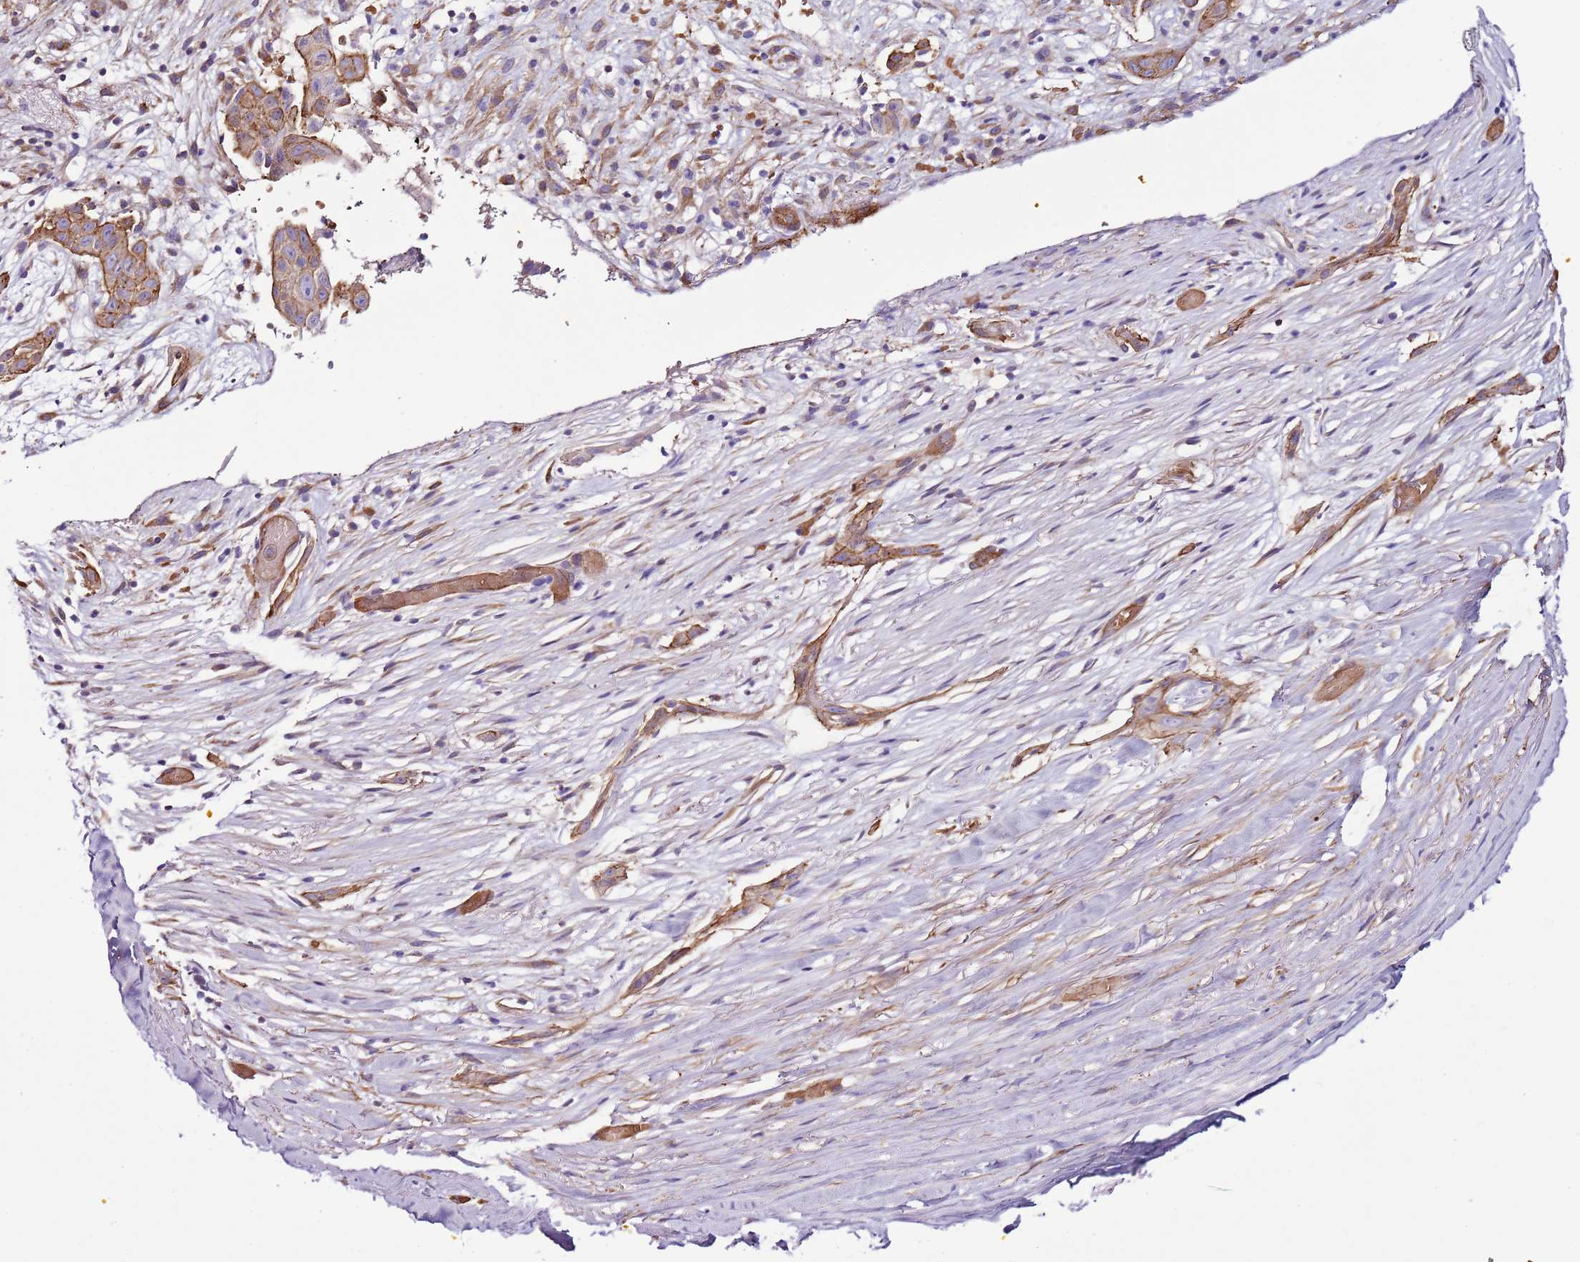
{"staining": {"intensity": "negative", "quantity": "none", "location": "none"}, "tissue": "adipose tissue", "cell_type": "Adipocytes", "image_type": "normal", "snomed": [{"axis": "morphology", "description": "Normal tissue, NOS"}, {"axis": "morphology", "description": "Basal cell carcinoma"}, {"axis": "topography", "description": "Skin"}], "caption": "Adipocytes are negative for protein expression in benign human adipose tissue. The staining was performed using DAB to visualize the protein expression in brown, while the nuclei were stained in blue with hematoxylin (Magnification: 20x).", "gene": "GFRAL", "patient": {"sex": "female", "age": 89}}